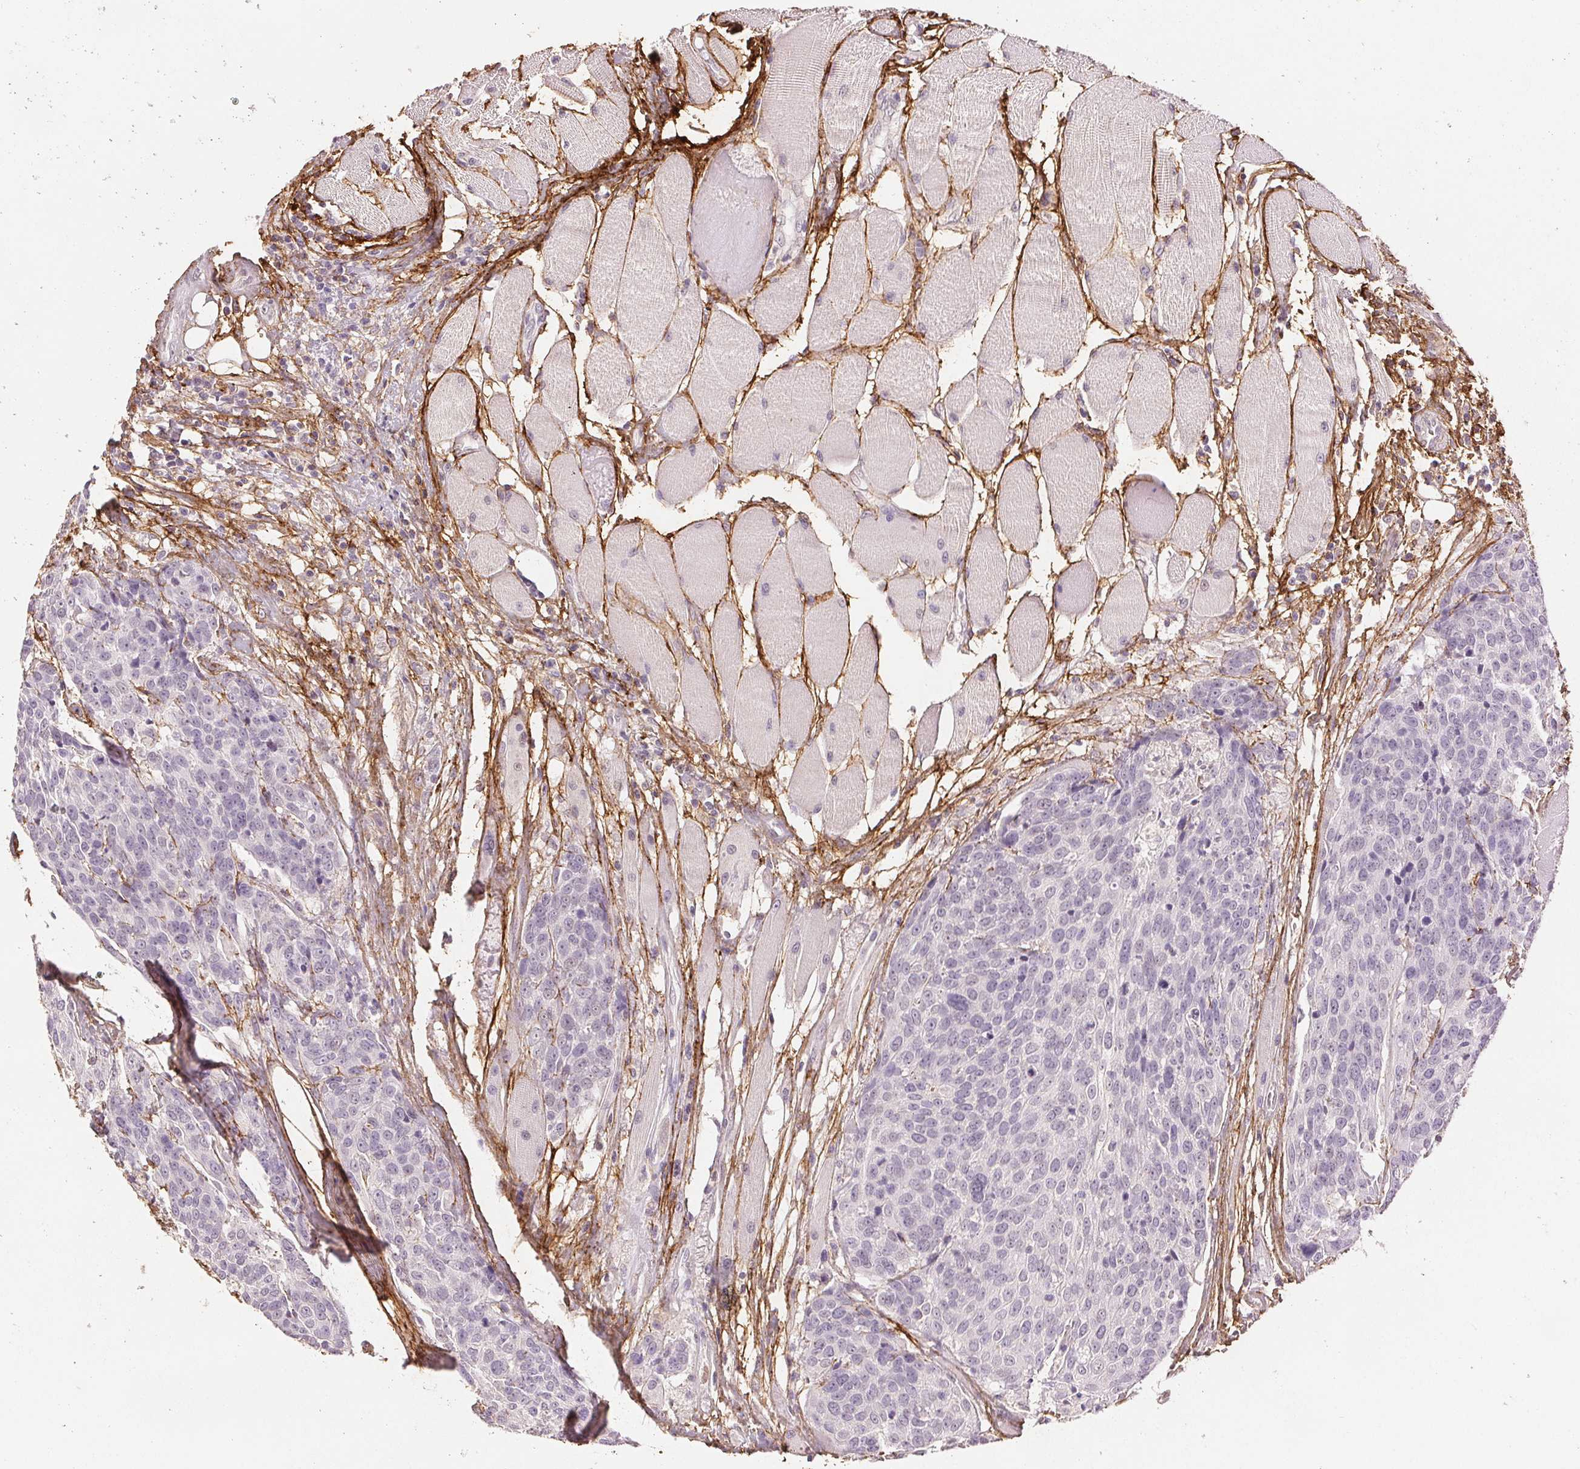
{"staining": {"intensity": "negative", "quantity": "none", "location": "none"}, "tissue": "head and neck cancer", "cell_type": "Tumor cells", "image_type": "cancer", "snomed": [{"axis": "morphology", "description": "Squamous cell carcinoma, NOS"}, {"axis": "topography", "description": "Oral tissue"}, {"axis": "topography", "description": "Head-Neck"}], "caption": "Micrograph shows no protein expression in tumor cells of head and neck squamous cell carcinoma tissue. Brightfield microscopy of immunohistochemistry stained with DAB (3,3'-diaminobenzidine) (brown) and hematoxylin (blue), captured at high magnification.", "gene": "FBN1", "patient": {"sex": "male", "age": 64}}